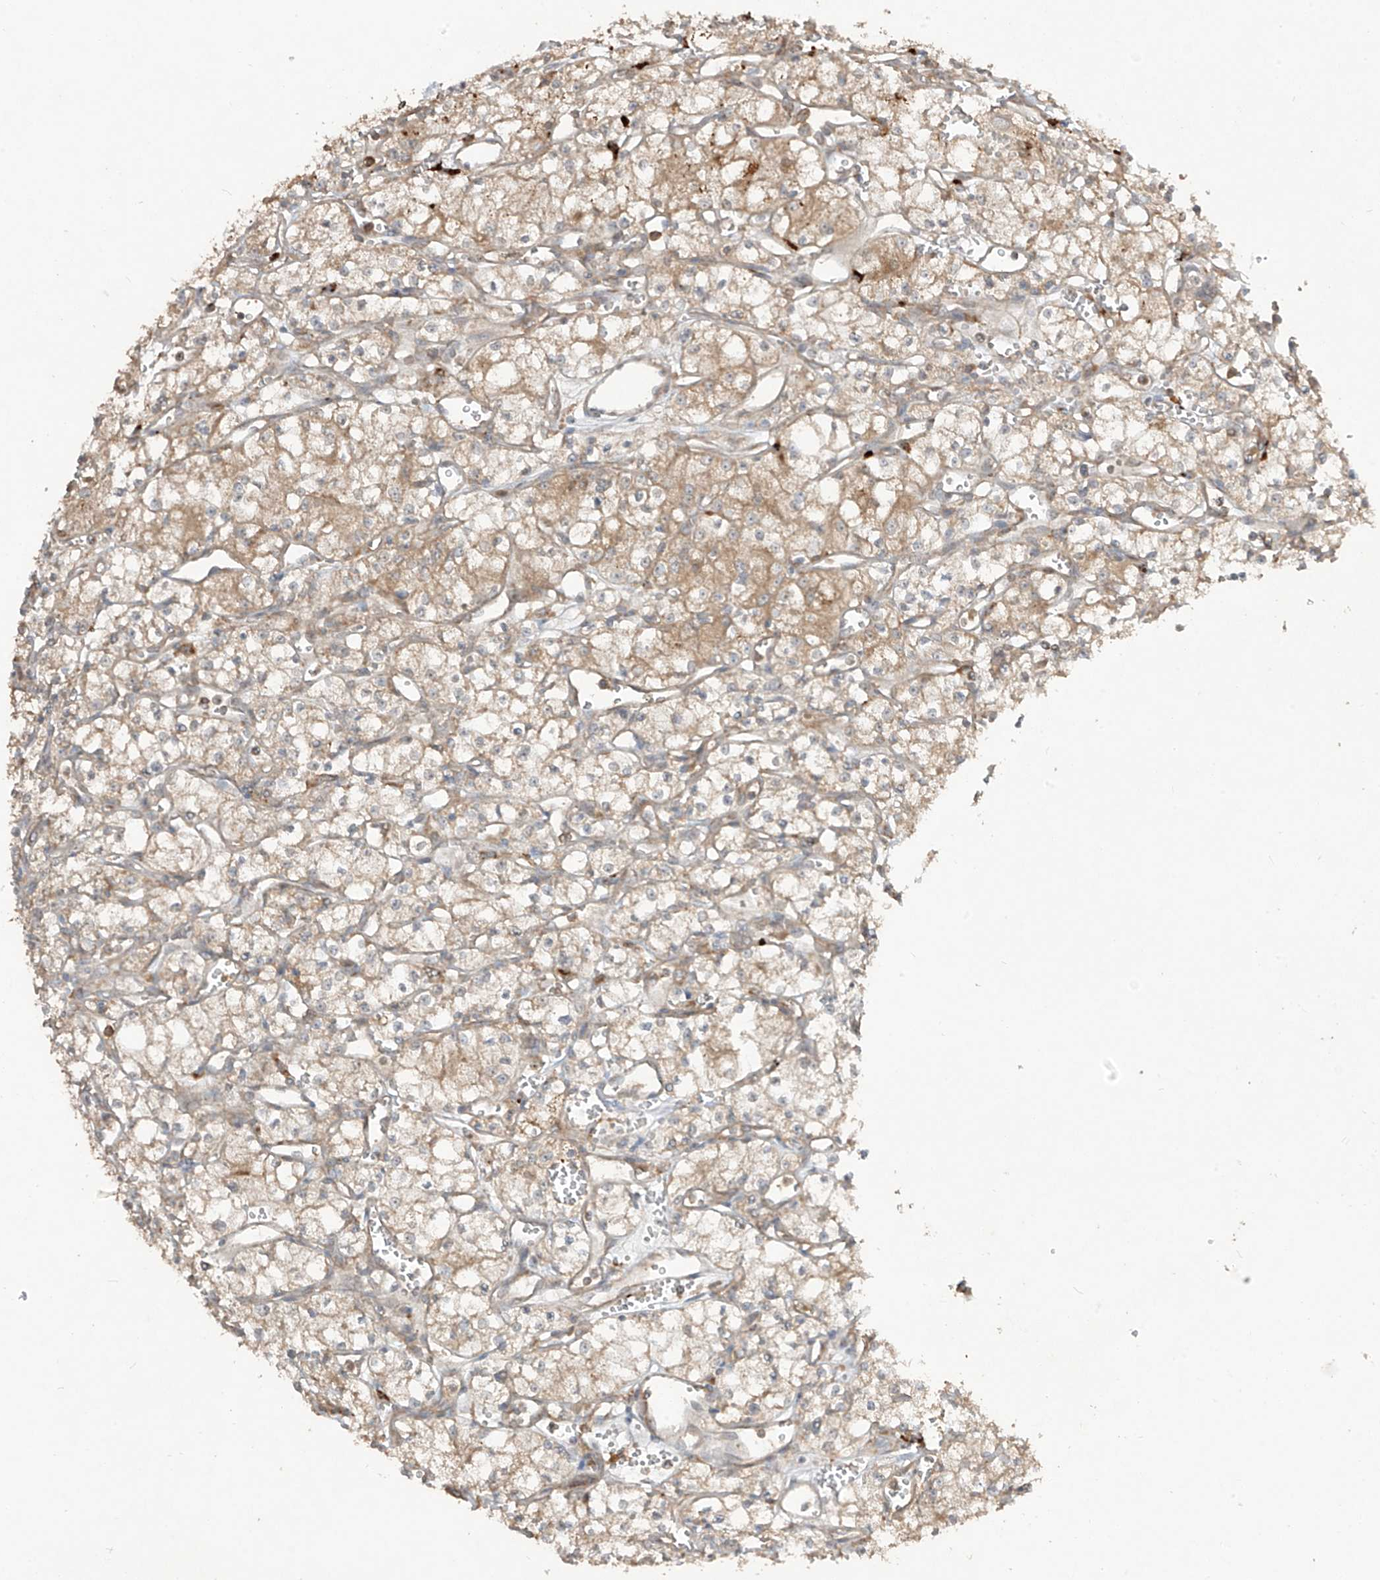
{"staining": {"intensity": "moderate", "quantity": "25%-75%", "location": "cytoplasmic/membranous"}, "tissue": "renal cancer", "cell_type": "Tumor cells", "image_type": "cancer", "snomed": [{"axis": "morphology", "description": "Adenocarcinoma, NOS"}, {"axis": "topography", "description": "Kidney"}], "caption": "Human renal cancer (adenocarcinoma) stained with a protein marker exhibits moderate staining in tumor cells.", "gene": "LDAH", "patient": {"sex": "male", "age": 59}}